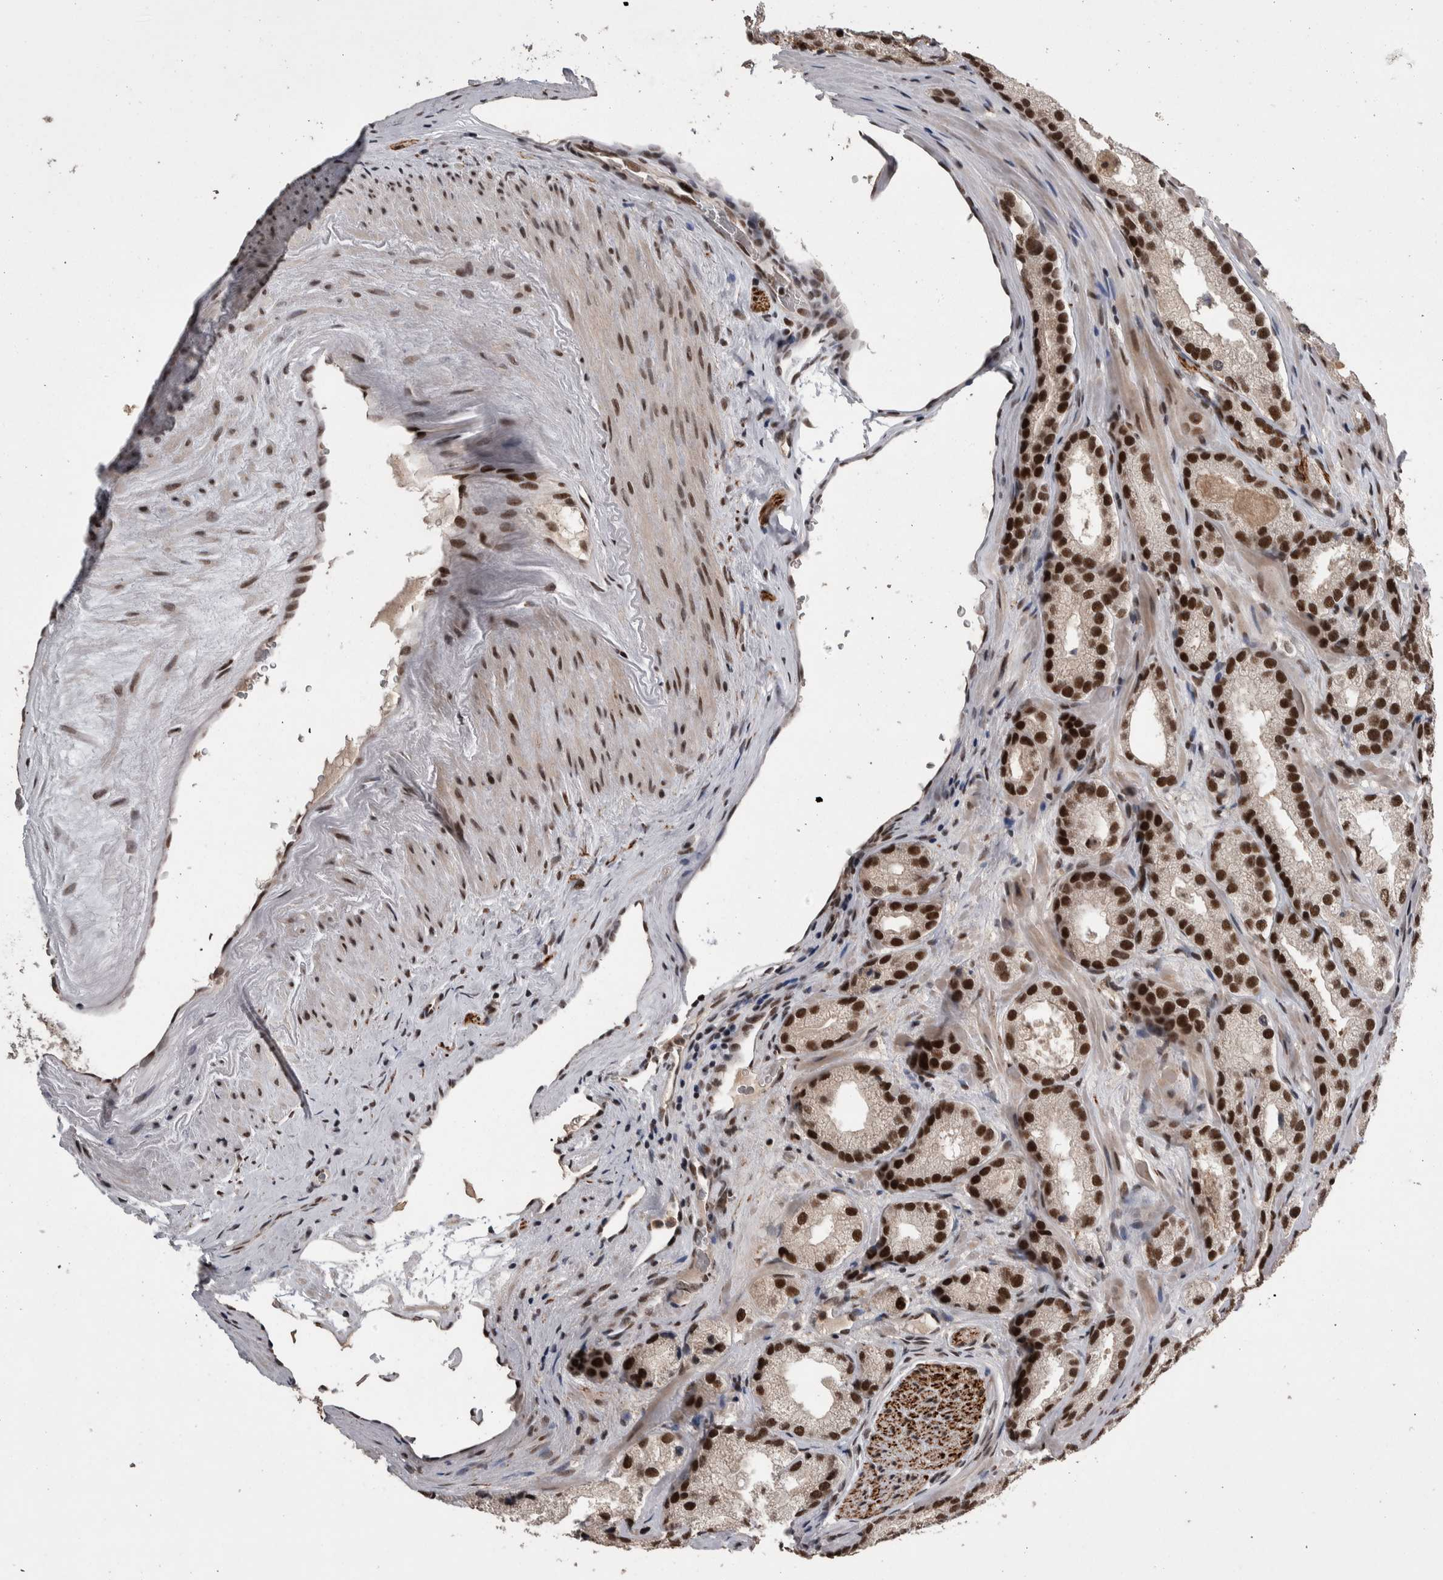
{"staining": {"intensity": "strong", "quantity": ">75%", "location": "nuclear"}, "tissue": "prostate cancer", "cell_type": "Tumor cells", "image_type": "cancer", "snomed": [{"axis": "morphology", "description": "Adenocarcinoma, High grade"}, {"axis": "topography", "description": "Prostate"}], "caption": "Immunohistochemical staining of human adenocarcinoma (high-grade) (prostate) displays strong nuclear protein expression in approximately >75% of tumor cells.", "gene": "DMTF1", "patient": {"sex": "male", "age": 63}}